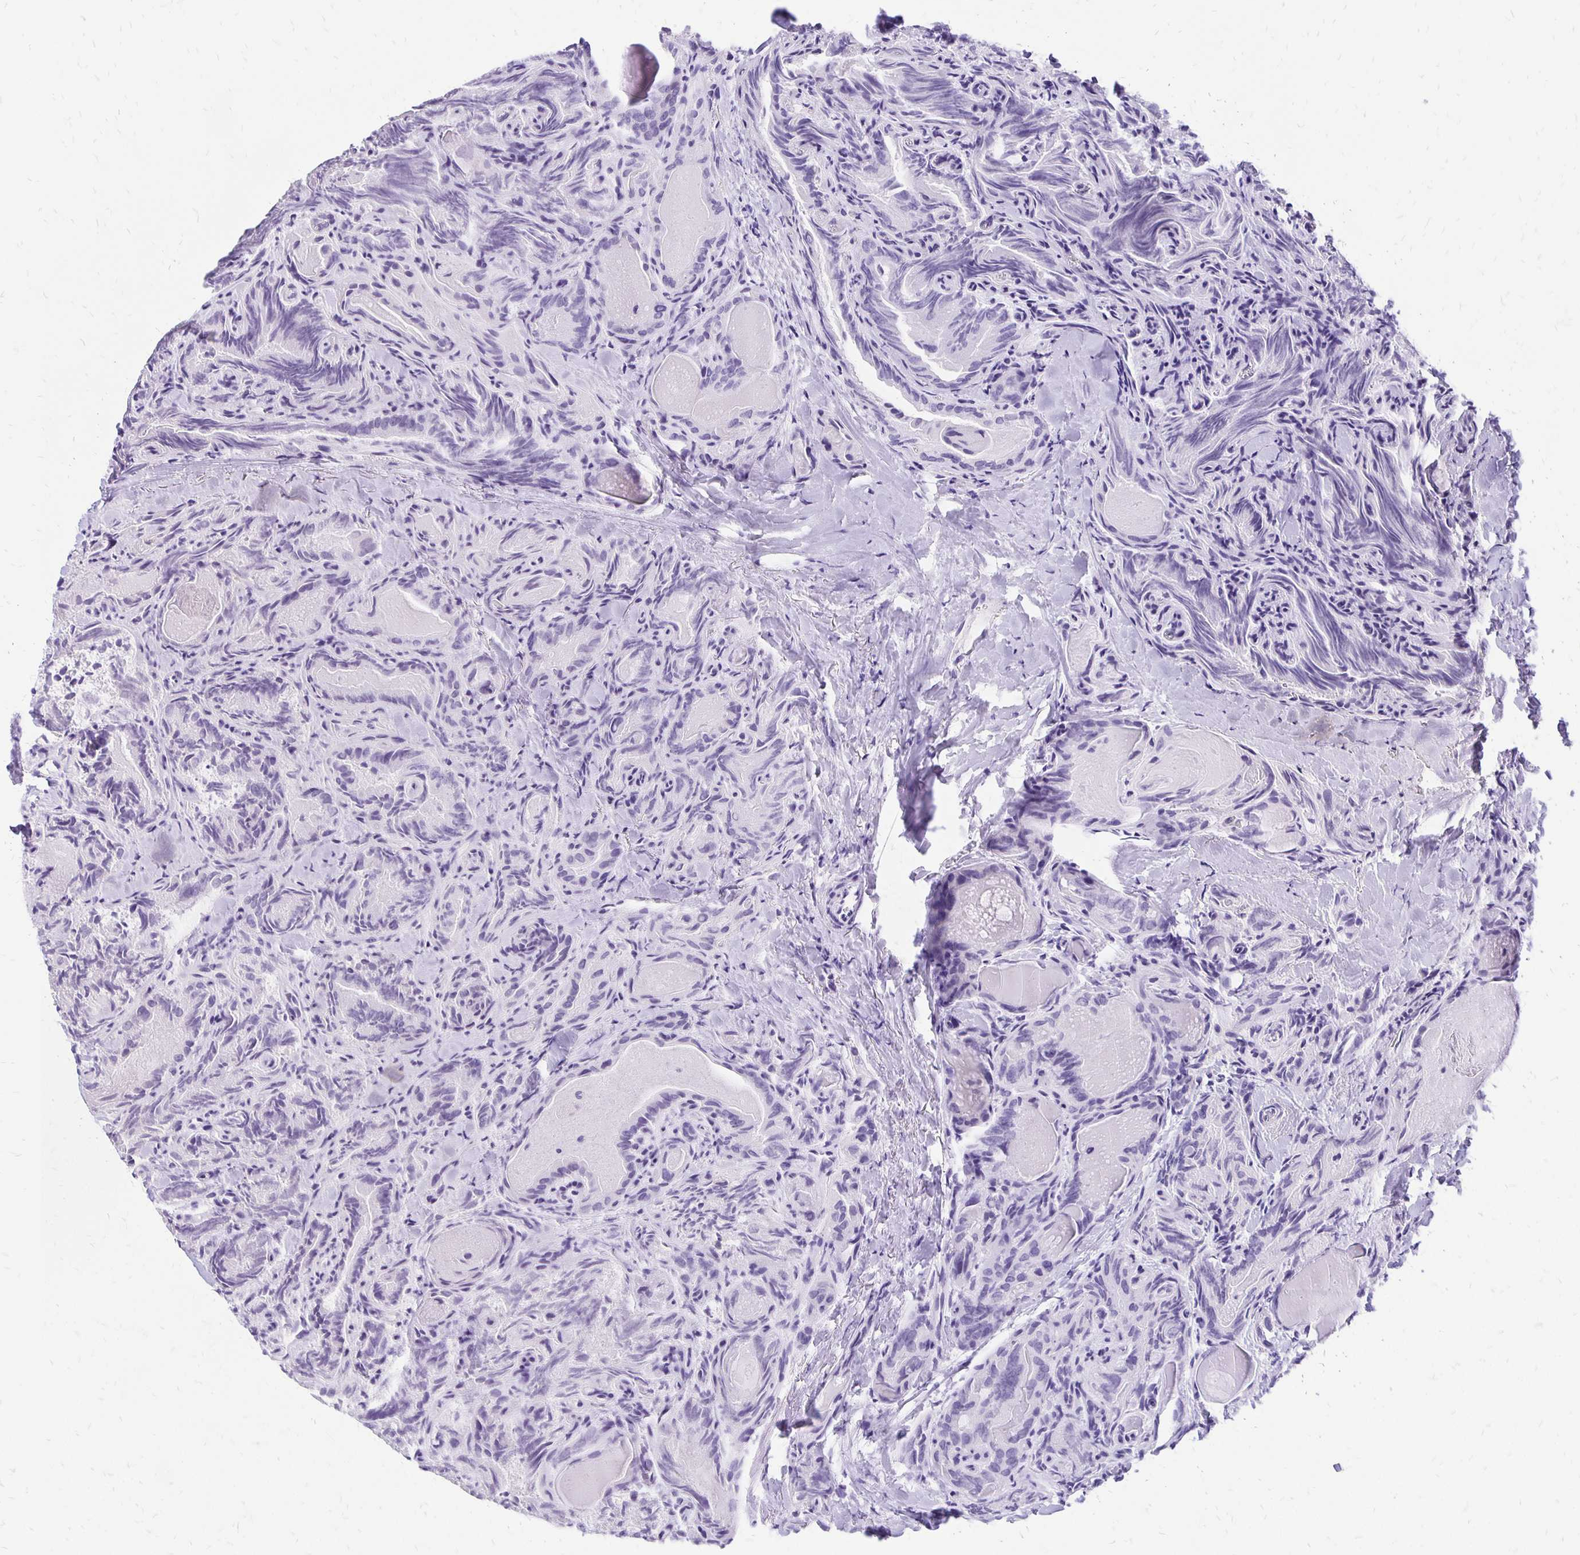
{"staining": {"intensity": "negative", "quantity": "none", "location": "none"}, "tissue": "thyroid cancer", "cell_type": "Tumor cells", "image_type": "cancer", "snomed": [{"axis": "morphology", "description": "Papillary adenocarcinoma, NOS"}, {"axis": "topography", "description": "Thyroid gland"}], "caption": "IHC histopathology image of human thyroid papillary adenocarcinoma stained for a protein (brown), which demonstrates no staining in tumor cells.", "gene": "ANKRD45", "patient": {"sex": "female", "age": 75}}